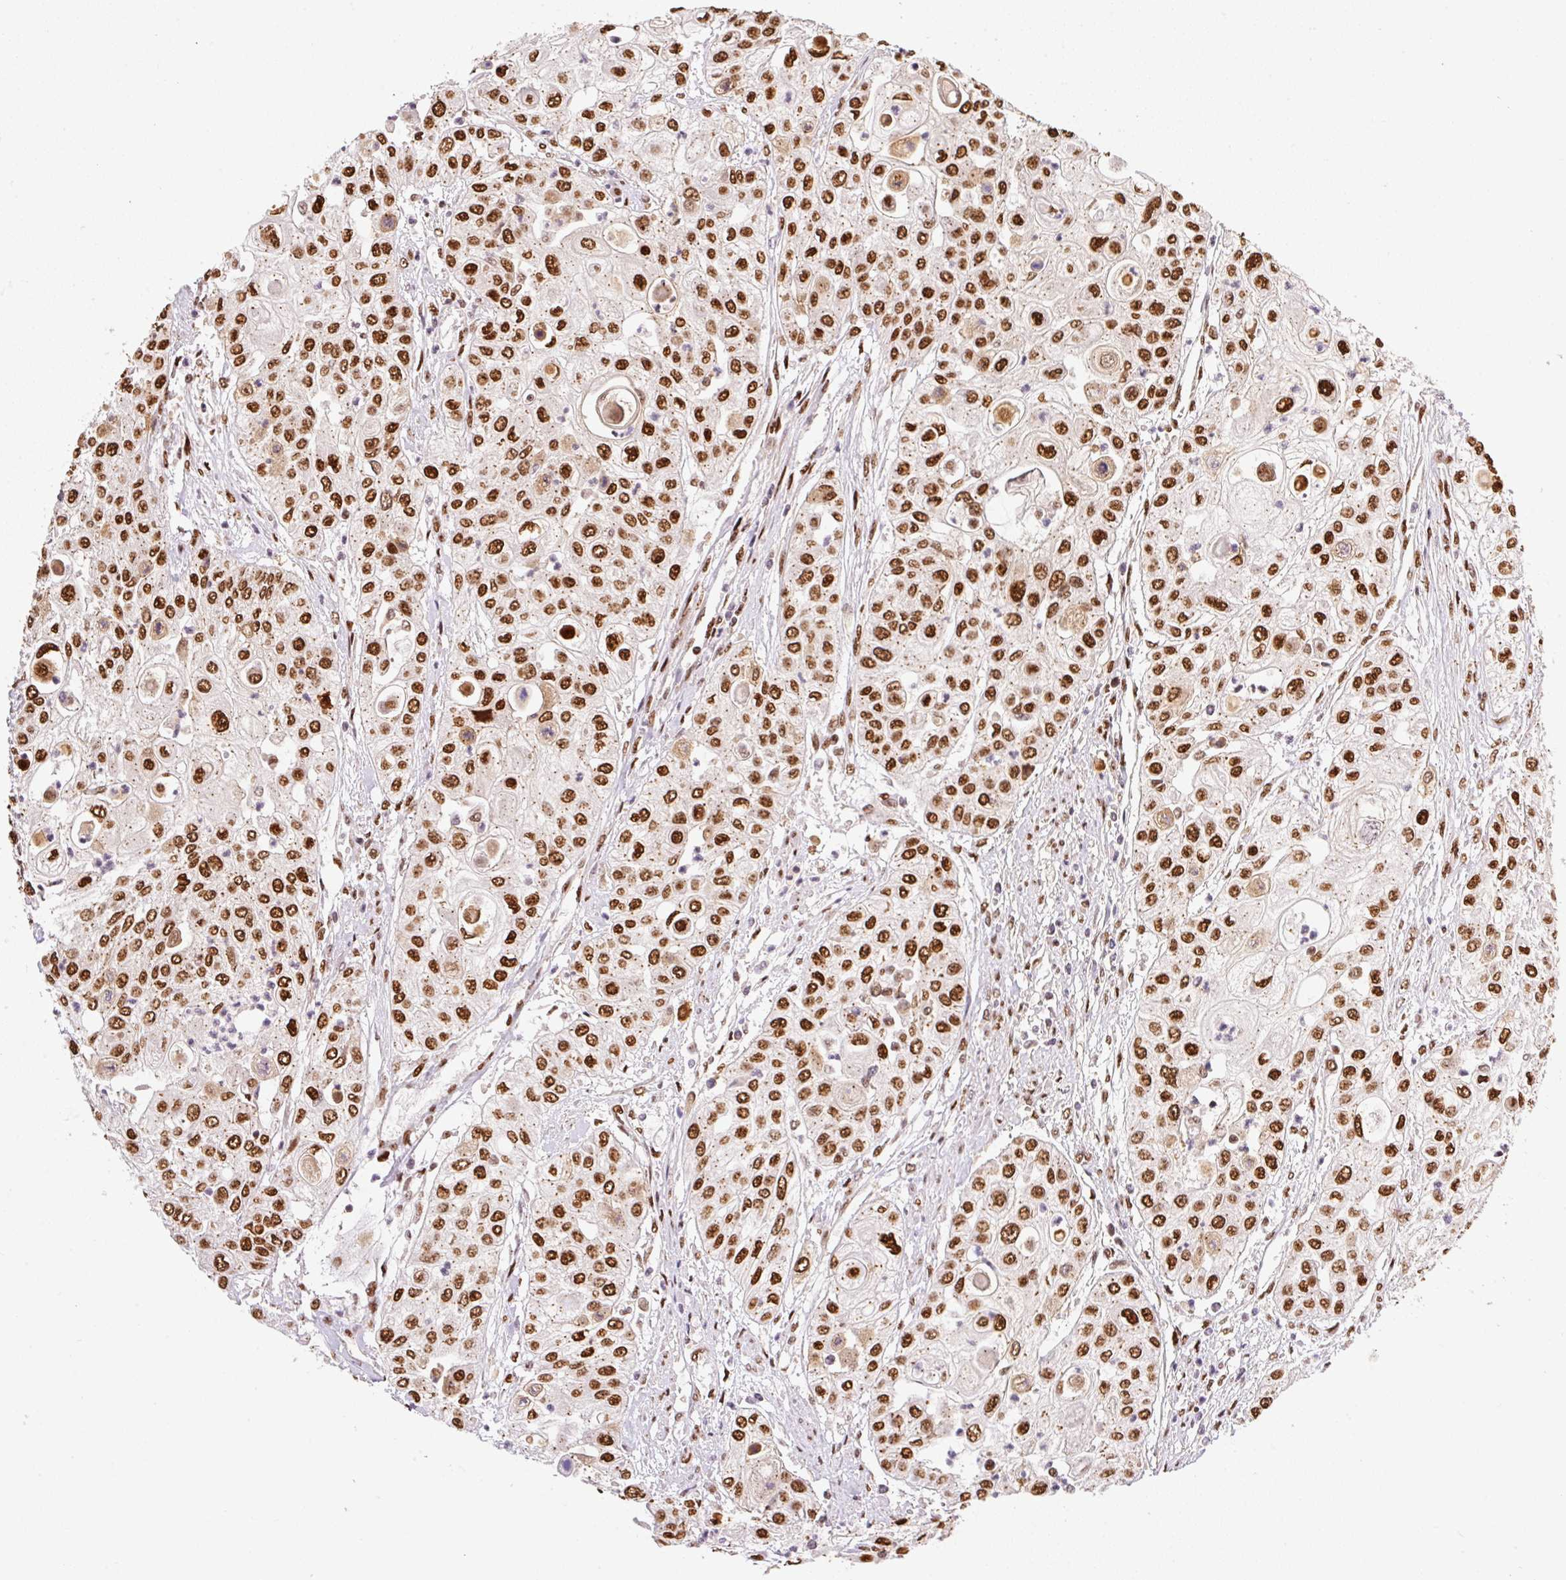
{"staining": {"intensity": "strong", "quantity": ">75%", "location": "nuclear"}, "tissue": "urothelial cancer", "cell_type": "Tumor cells", "image_type": "cancer", "snomed": [{"axis": "morphology", "description": "Urothelial carcinoma, High grade"}, {"axis": "topography", "description": "Urinary bladder"}], "caption": "Immunohistochemistry (IHC) (DAB) staining of human urothelial carcinoma (high-grade) displays strong nuclear protein positivity in about >75% of tumor cells.", "gene": "GPR139", "patient": {"sex": "female", "age": 79}}